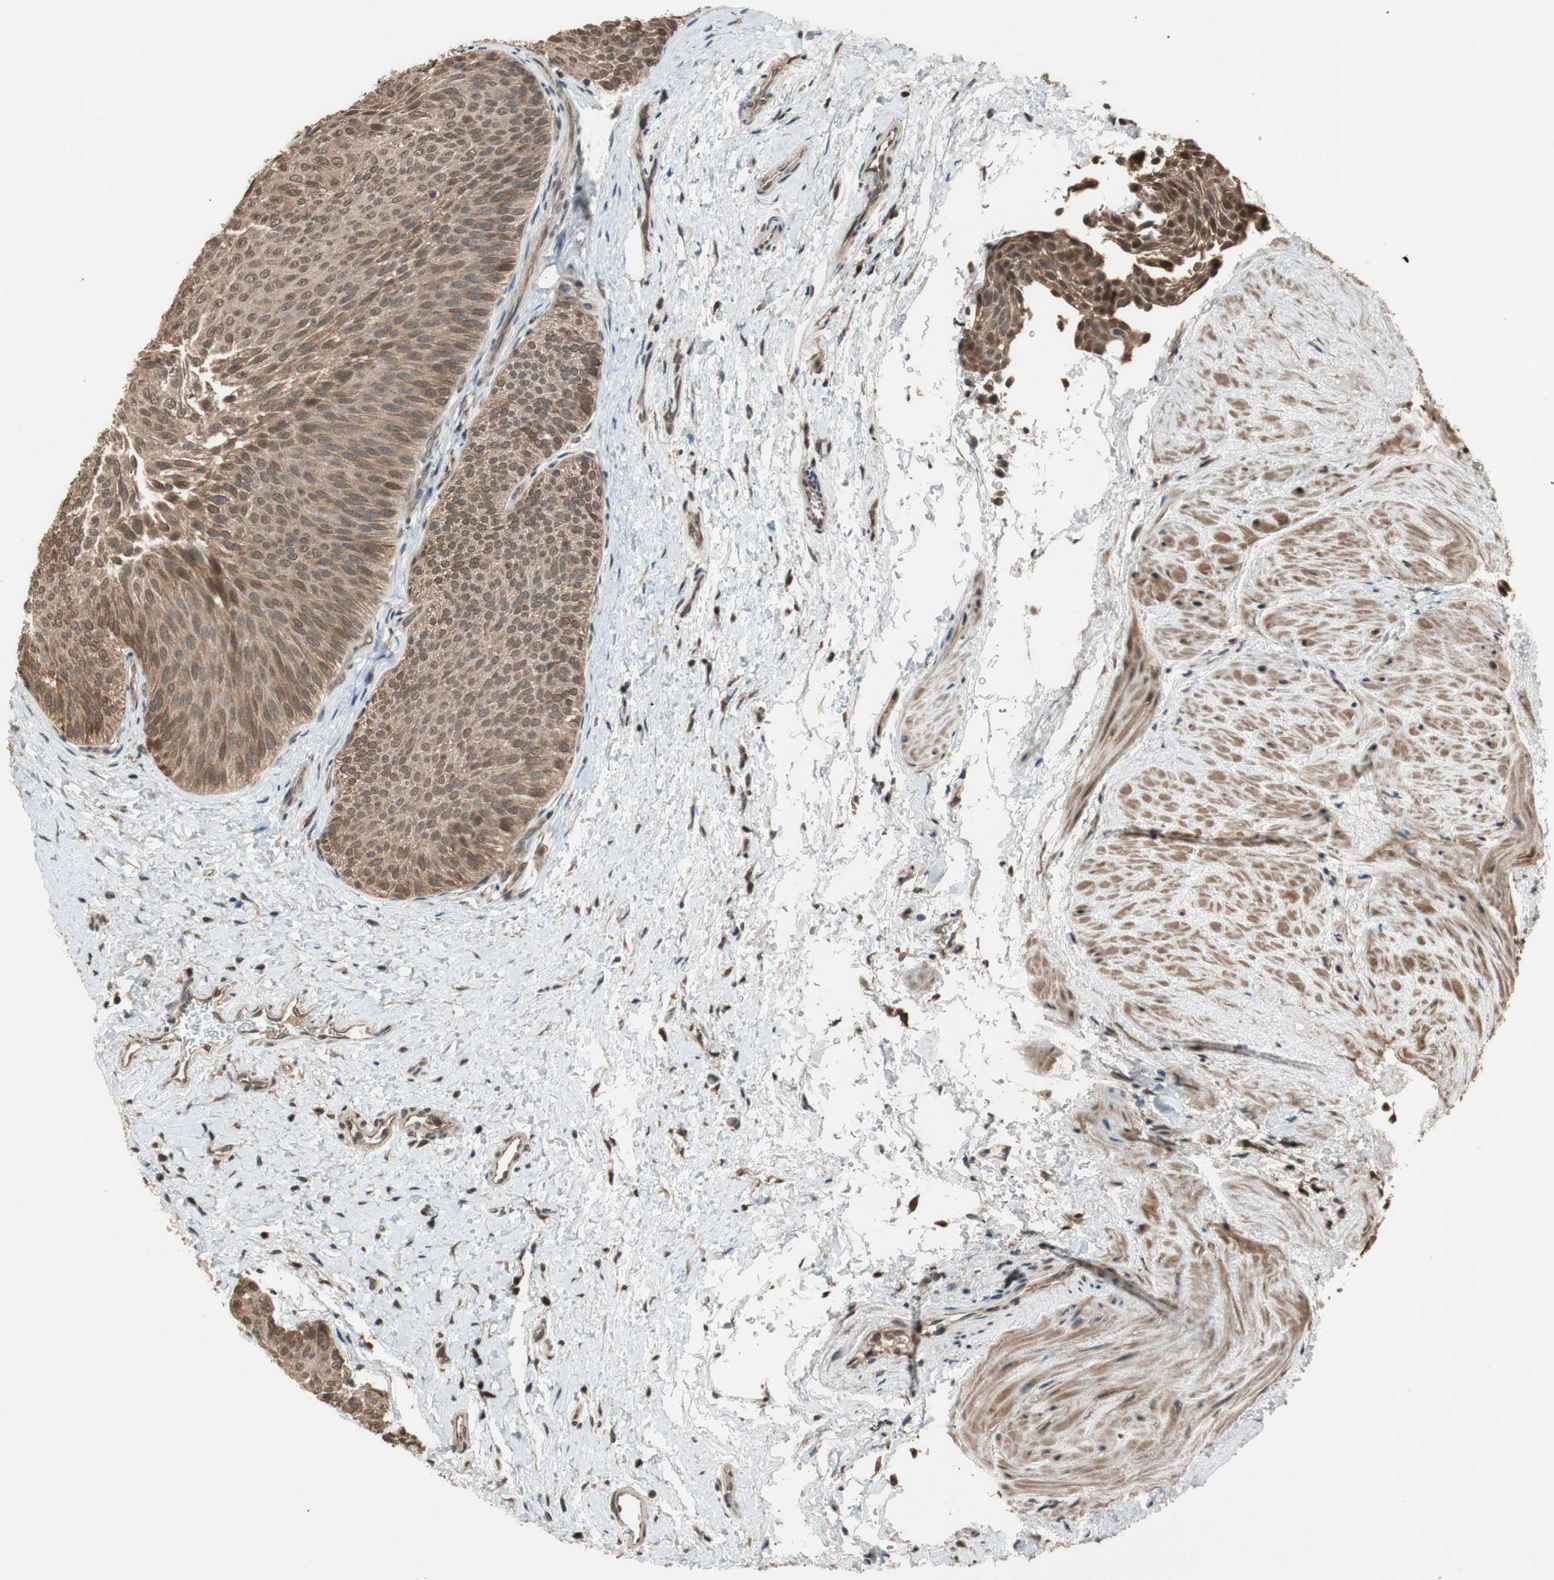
{"staining": {"intensity": "moderate", "quantity": ">75%", "location": "cytoplasmic/membranous,nuclear"}, "tissue": "urothelial cancer", "cell_type": "Tumor cells", "image_type": "cancer", "snomed": [{"axis": "morphology", "description": "Urothelial carcinoma, Low grade"}, {"axis": "topography", "description": "Urinary bladder"}], "caption": "Immunohistochemistry histopathology image of neoplastic tissue: urothelial carcinoma (low-grade) stained using immunohistochemistry (IHC) displays medium levels of moderate protein expression localized specifically in the cytoplasmic/membranous and nuclear of tumor cells, appearing as a cytoplasmic/membranous and nuclear brown color.", "gene": "TMEM230", "patient": {"sex": "female", "age": 60}}